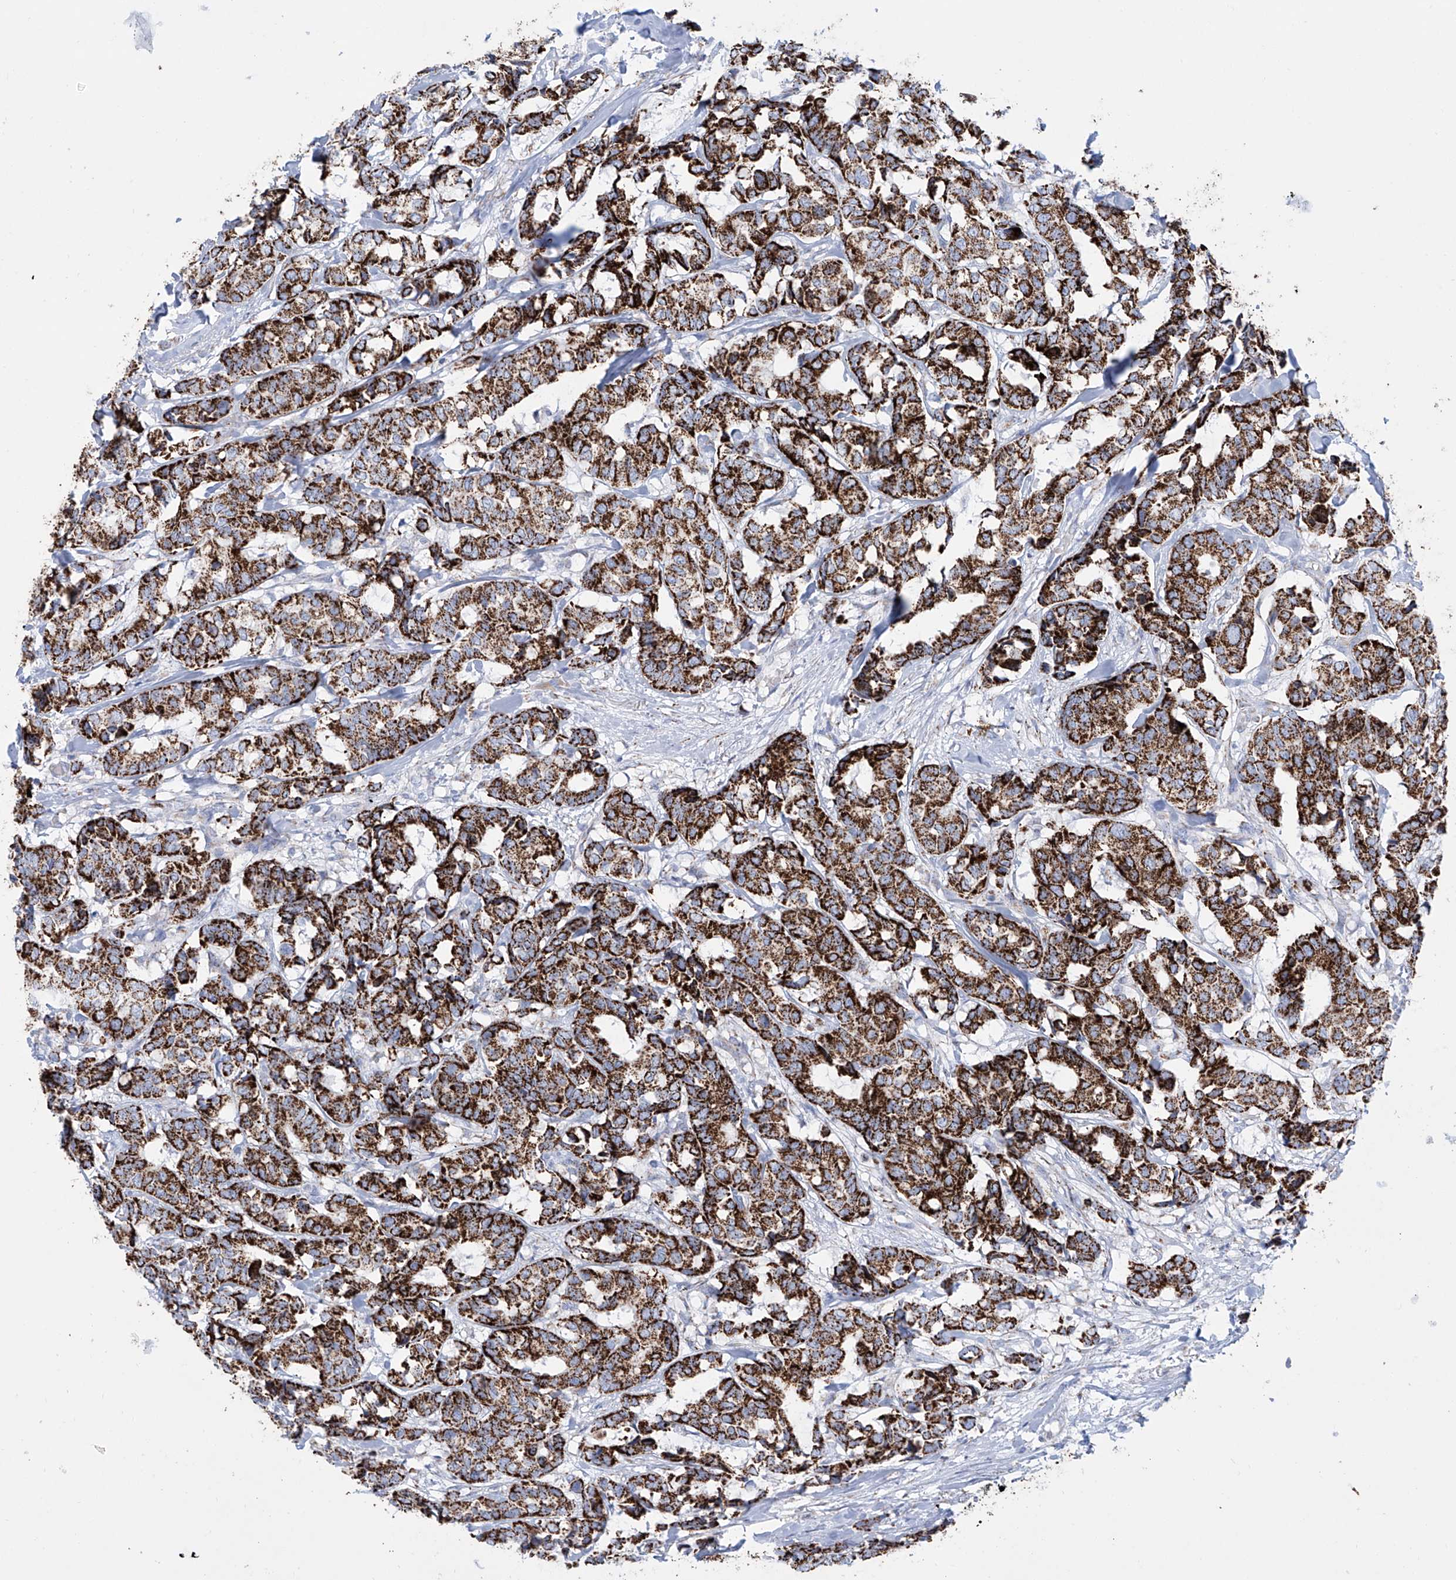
{"staining": {"intensity": "strong", "quantity": ">75%", "location": "cytoplasmic/membranous"}, "tissue": "breast cancer", "cell_type": "Tumor cells", "image_type": "cancer", "snomed": [{"axis": "morphology", "description": "Duct carcinoma"}, {"axis": "topography", "description": "Breast"}], "caption": "Protein expression analysis of human breast cancer reveals strong cytoplasmic/membranous positivity in approximately >75% of tumor cells. Using DAB (3,3'-diaminobenzidine) (brown) and hematoxylin (blue) stains, captured at high magnification using brightfield microscopy.", "gene": "ALDH6A1", "patient": {"sex": "female", "age": 87}}